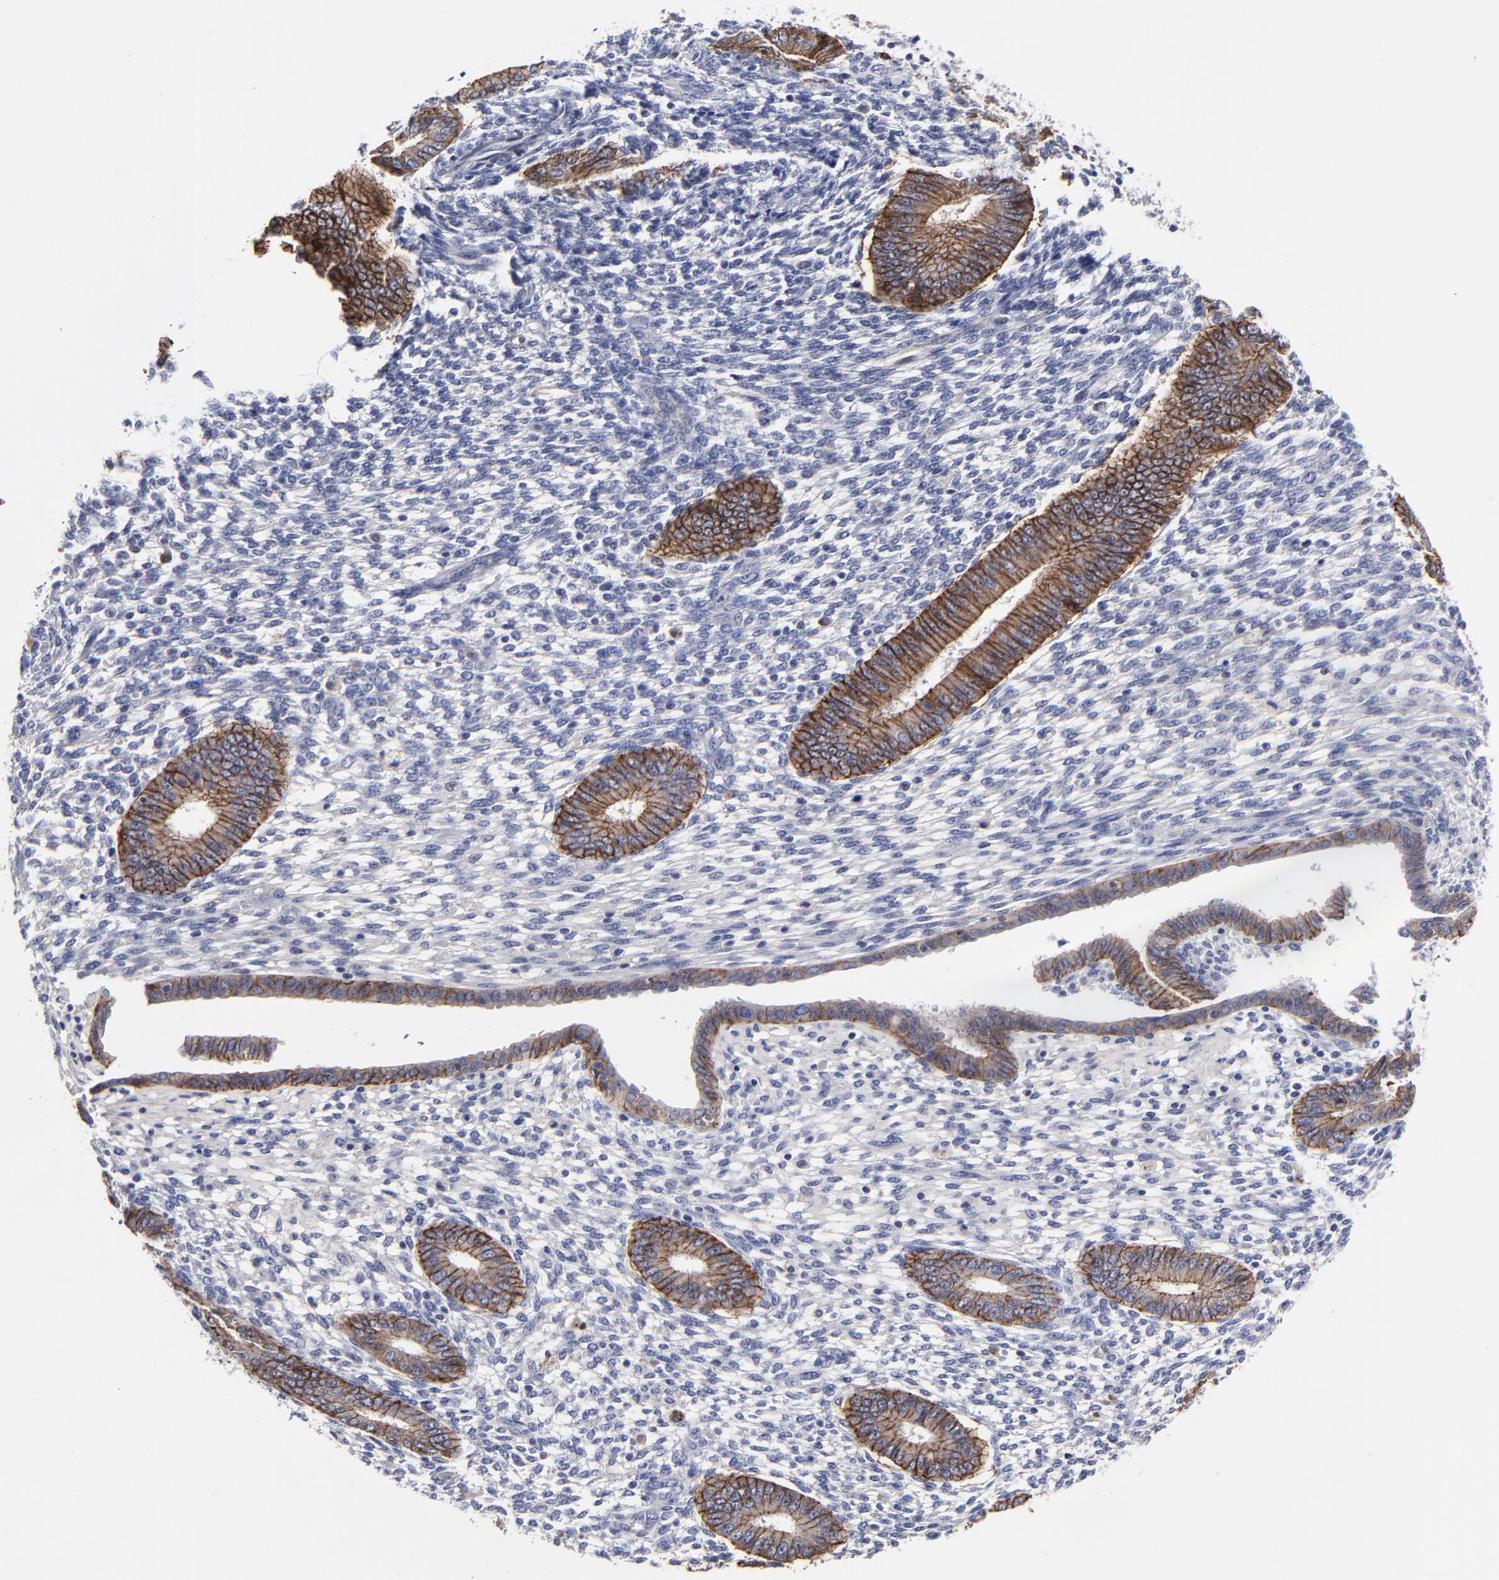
{"staining": {"intensity": "negative", "quantity": "none", "location": "none"}, "tissue": "endometrium", "cell_type": "Cells in endometrial stroma", "image_type": "normal", "snomed": [{"axis": "morphology", "description": "Normal tissue, NOS"}, {"axis": "topography", "description": "Endometrium"}], "caption": "The photomicrograph shows no significant staining in cells in endometrial stroma of endometrium.", "gene": "CXADR", "patient": {"sex": "female", "age": 42}}